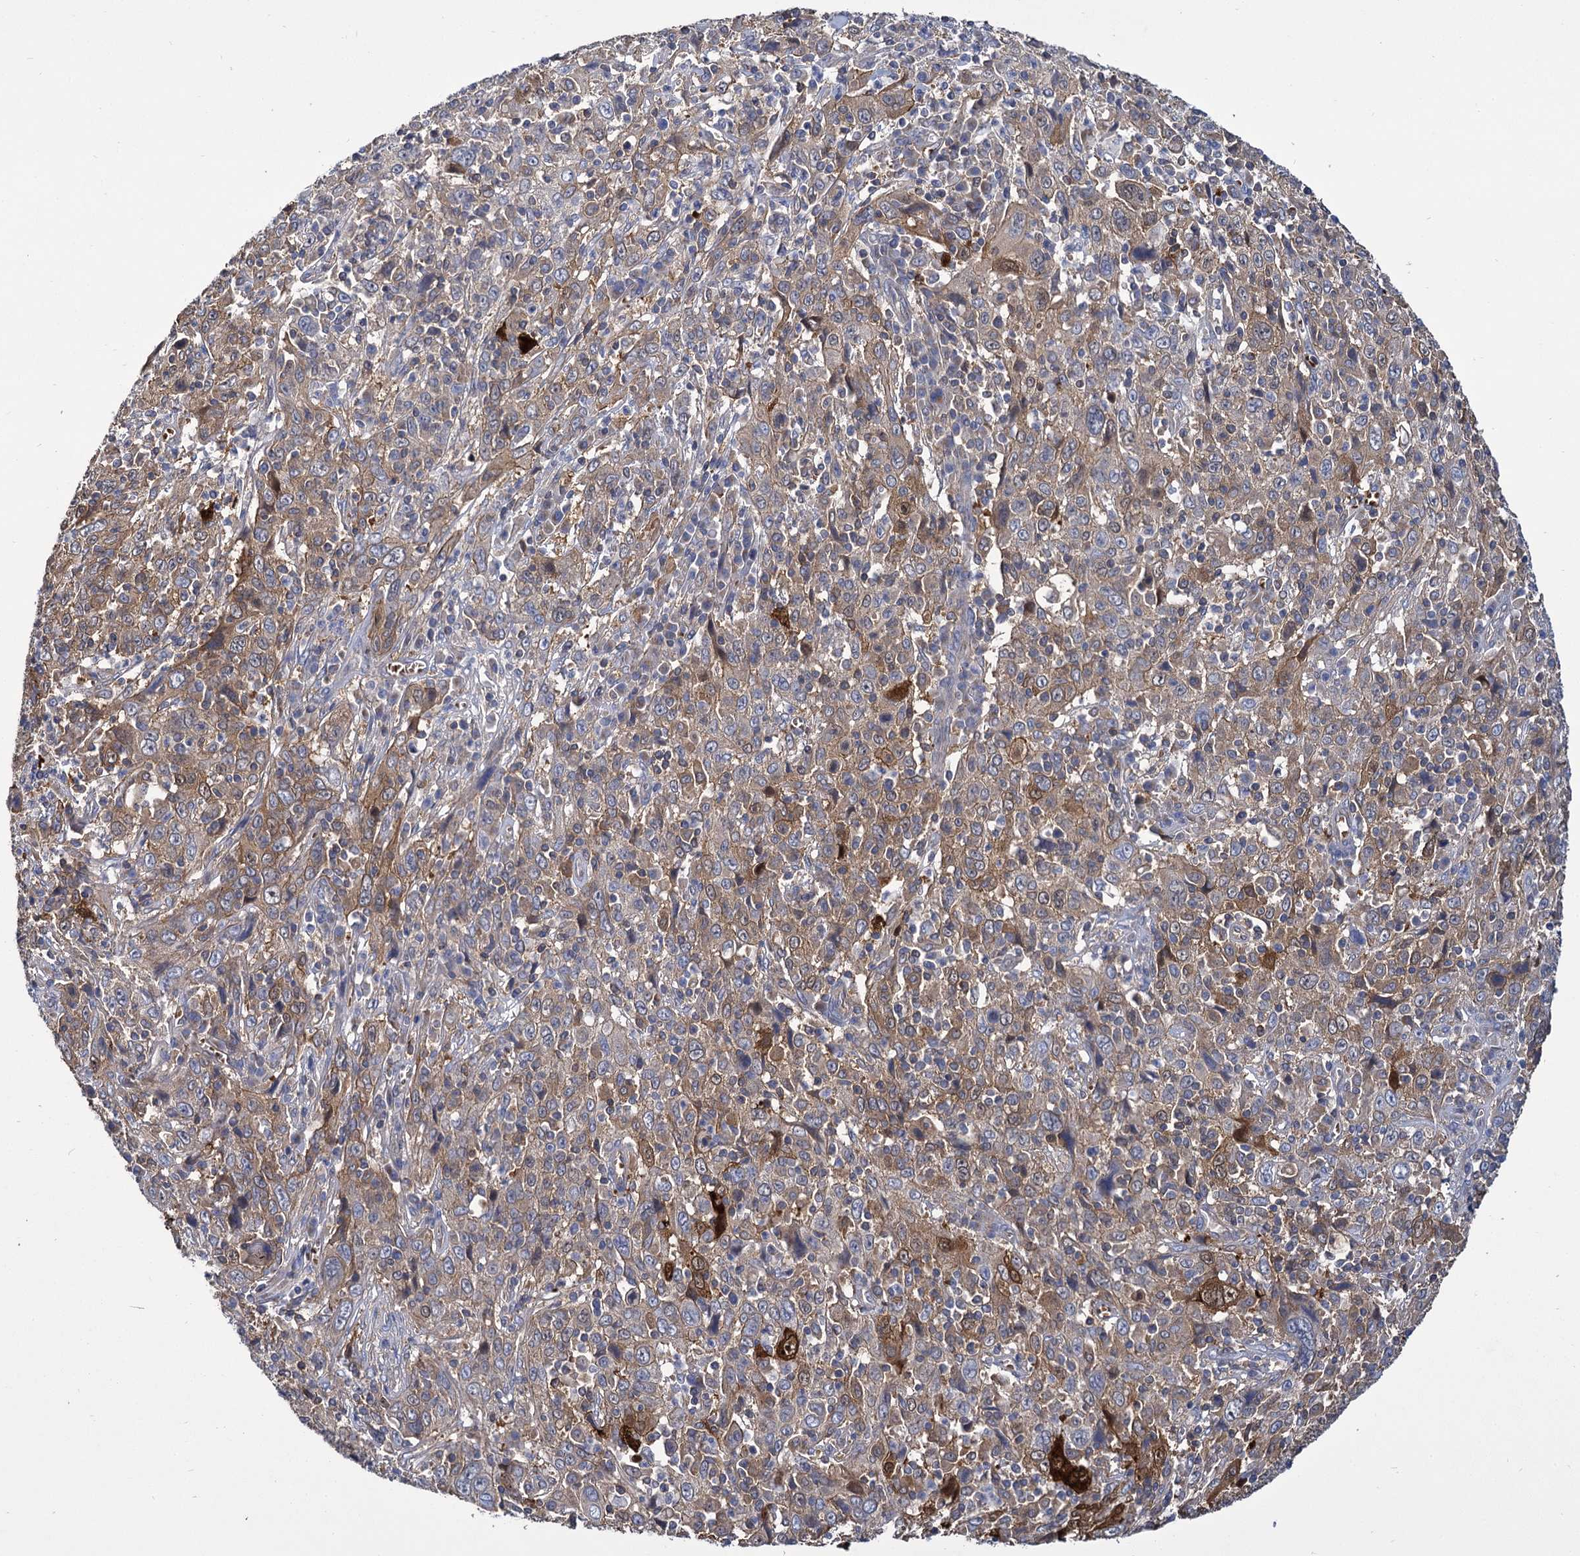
{"staining": {"intensity": "moderate", "quantity": "<25%", "location": "cytoplasmic/membranous"}, "tissue": "cervical cancer", "cell_type": "Tumor cells", "image_type": "cancer", "snomed": [{"axis": "morphology", "description": "Squamous cell carcinoma, NOS"}, {"axis": "topography", "description": "Cervix"}], "caption": "Immunohistochemical staining of cervical cancer shows low levels of moderate cytoplasmic/membranous expression in approximately <25% of tumor cells. (DAB = brown stain, brightfield microscopy at high magnification).", "gene": "GCLC", "patient": {"sex": "female", "age": 46}}